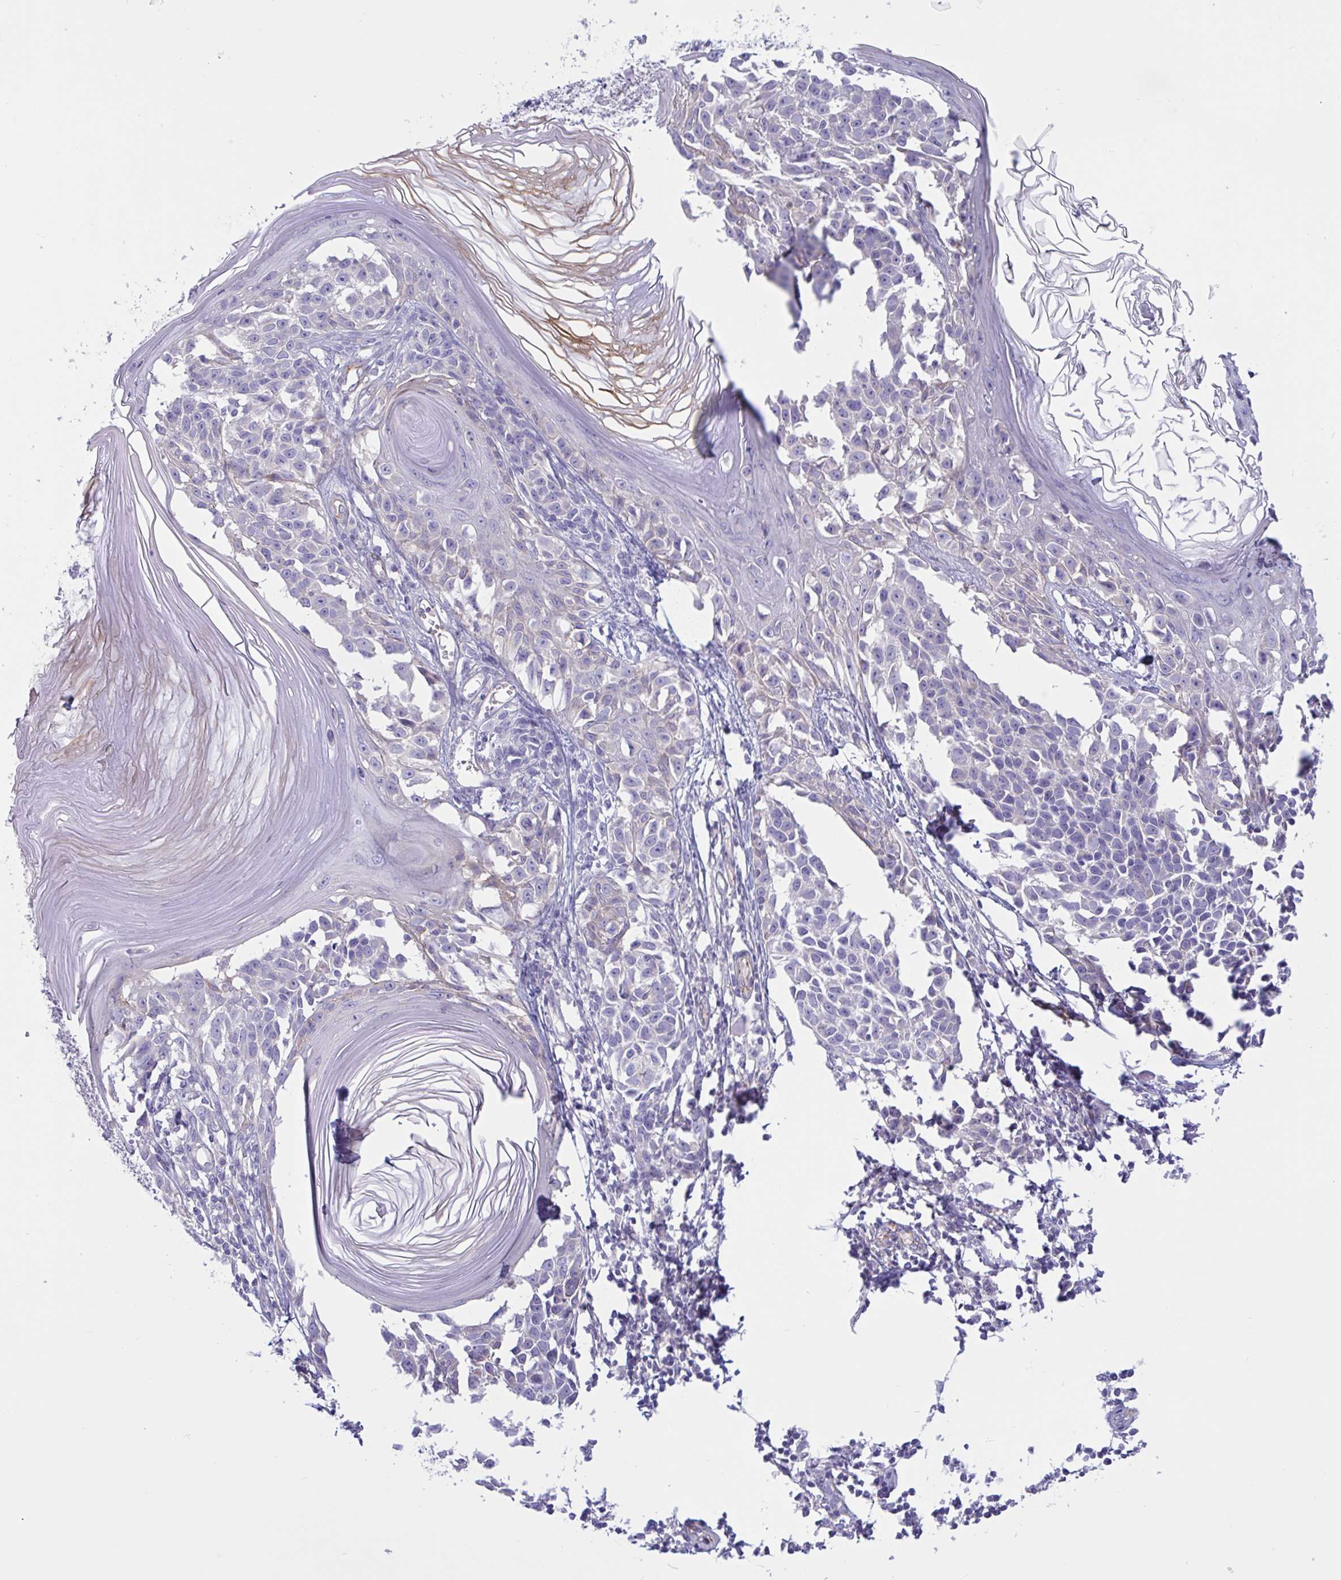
{"staining": {"intensity": "negative", "quantity": "none", "location": "none"}, "tissue": "melanoma", "cell_type": "Tumor cells", "image_type": "cancer", "snomed": [{"axis": "morphology", "description": "Malignant melanoma, NOS"}, {"axis": "topography", "description": "Skin"}], "caption": "This is an immunohistochemistry (IHC) image of human melanoma. There is no positivity in tumor cells.", "gene": "OXLD1", "patient": {"sex": "male", "age": 73}}